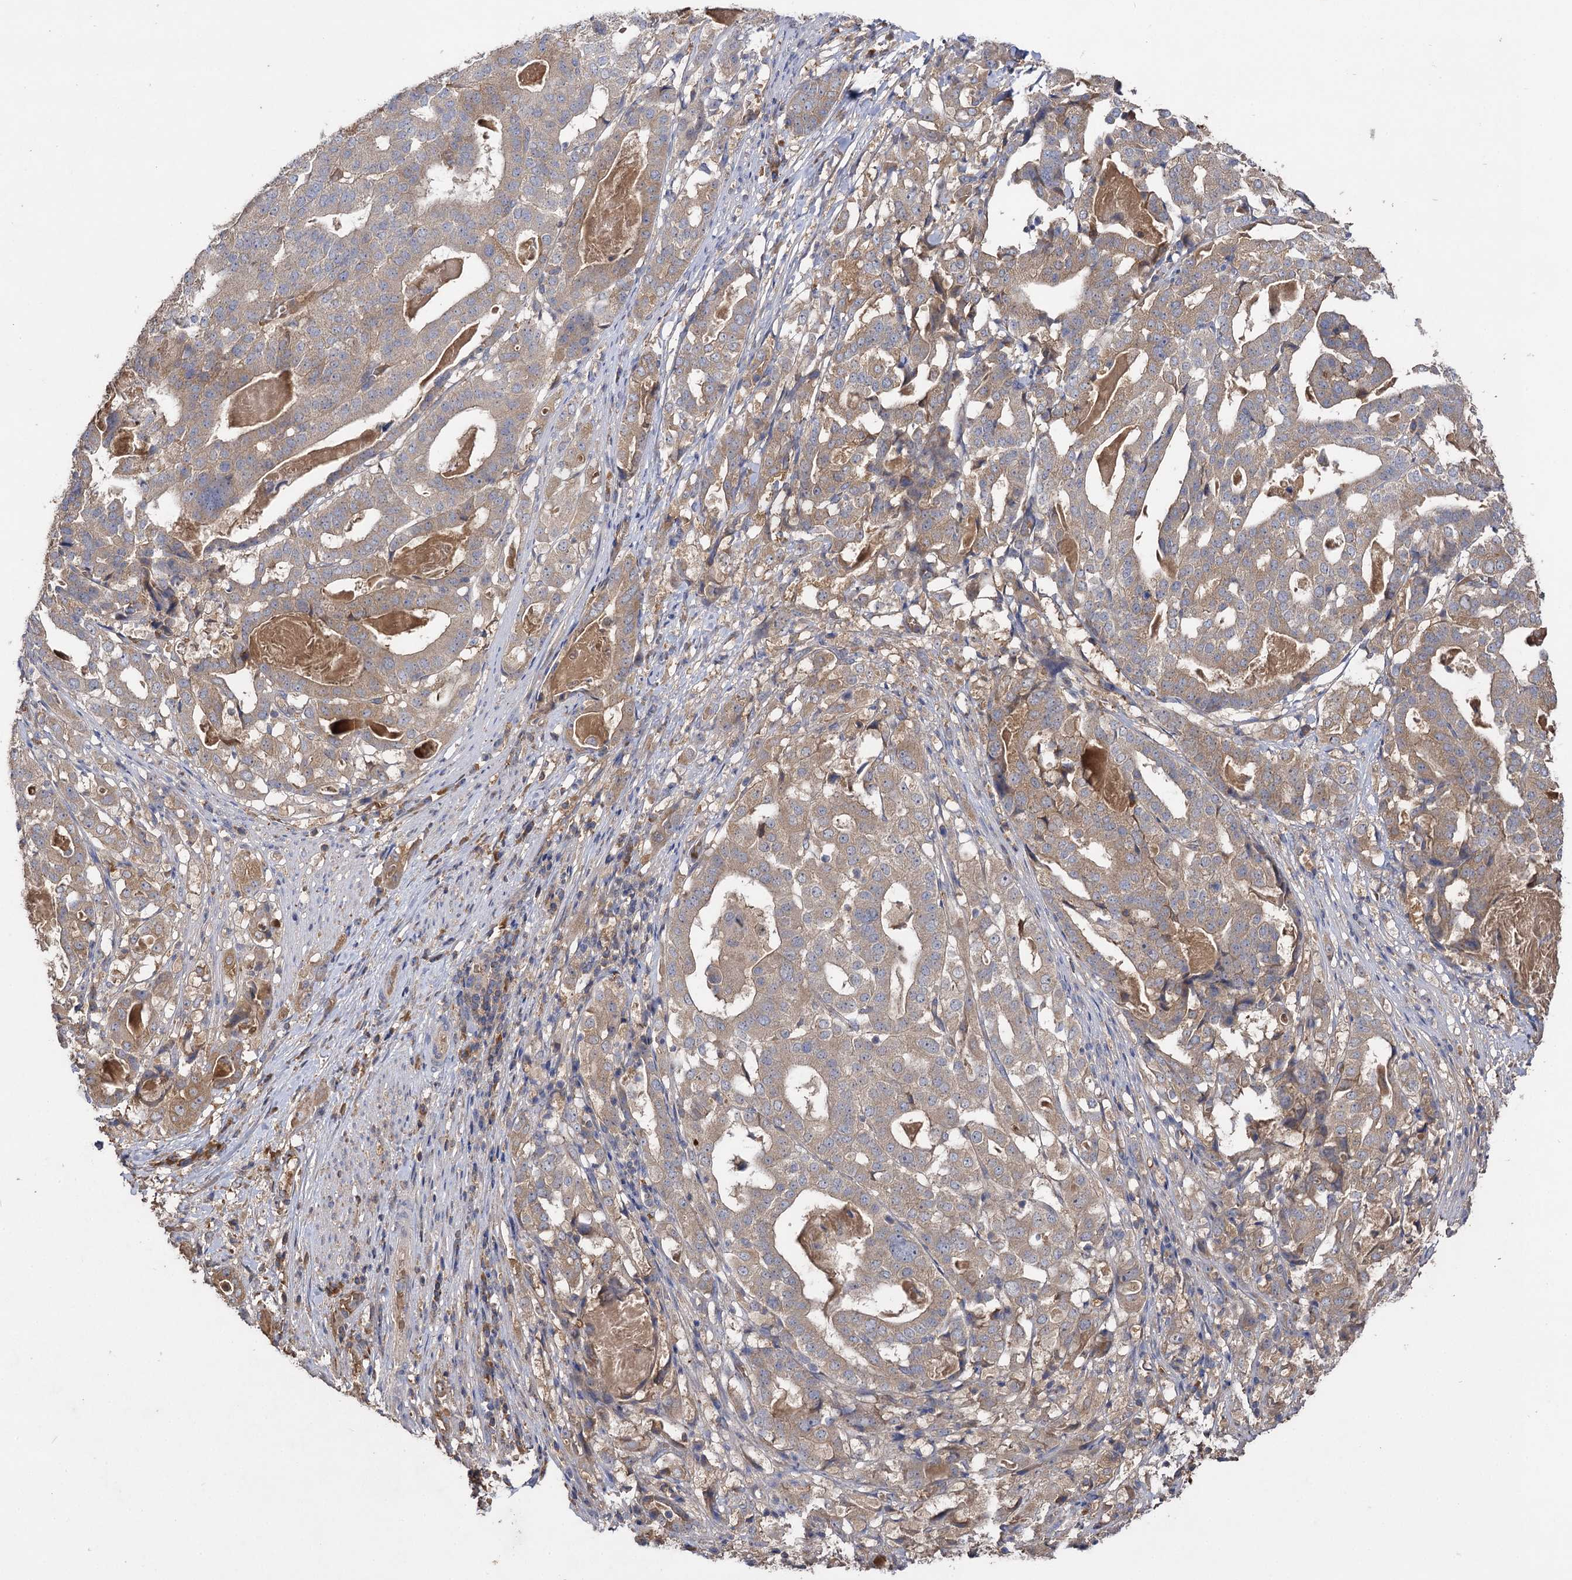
{"staining": {"intensity": "weak", "quantity": ">75%", "location": "cytoplasmic/membranous"}, "tissue": "stomach cancer", "cell_type": "Tumor cells", "image_type": "cancer", "snomed": [{"axis": "morphology", "description": "Adenocarcinoma, NOS"}, {"axis": "topography", "description": "Stomach"}], "caption": "An image showing weak cytoplasmic/membranous positivity in about >75% of tumor cells in stomach adenocarcinoma, as visualized by brown immunohistochemical staining.", "gene": "USP50", "patient": {"sex": "male", "age": 48}}